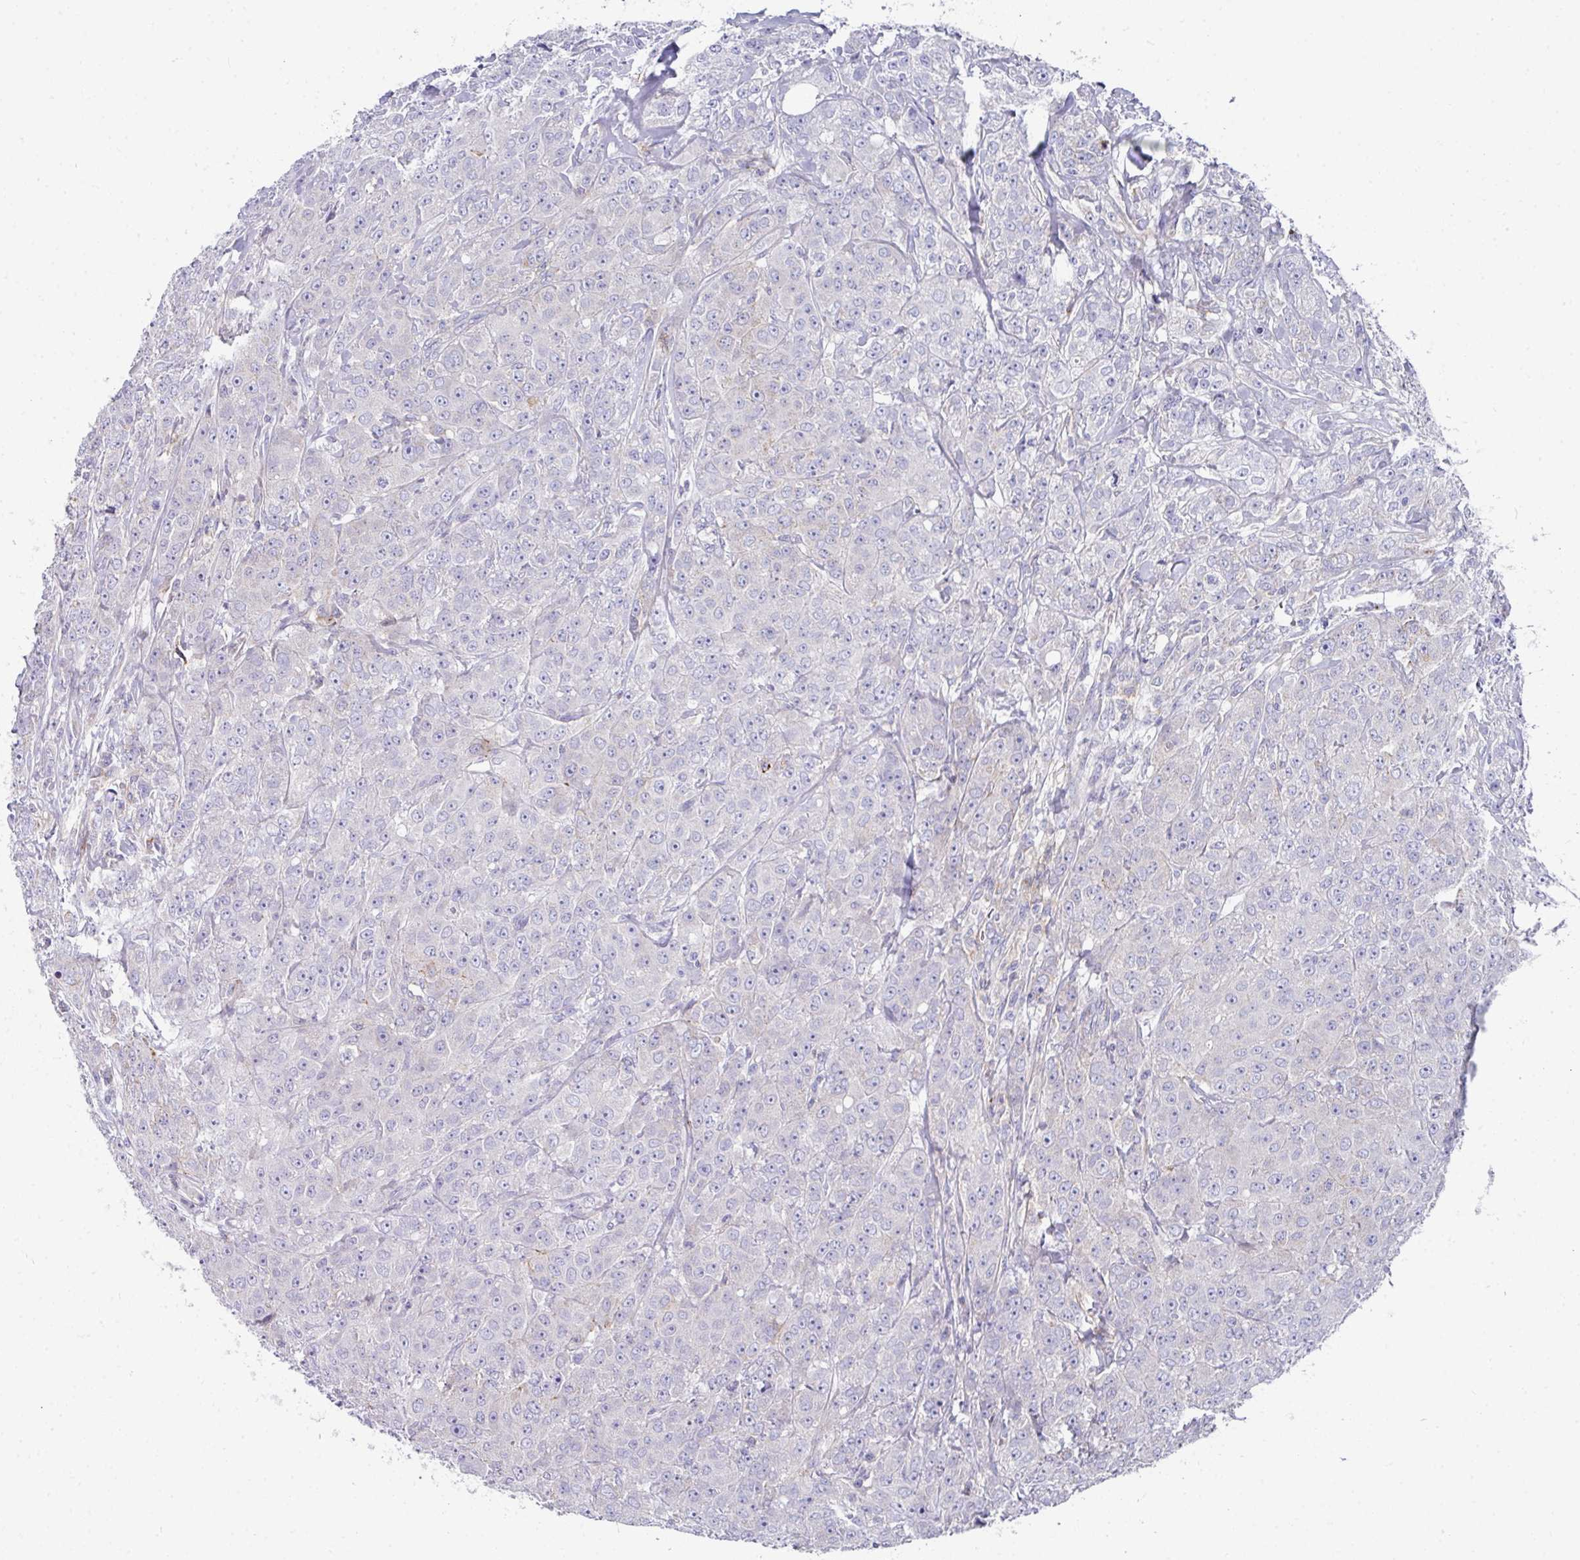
{"staining": {"intensity": "negative", "quantity": "none", "location": "none"}, "tissue": "breast cancer", "cell_type": "Tumor cells", "image_type": "cancer", "snomed": [{"axis": "morphology", "description": "Duct carcinoma"}, {"axis": "topography", "description": "Breast"}], "caption": "This is an IHC image of breast cancer. There is no expression in tumor cells.", "gene": "CLDN1", "patient": {"sex": "female", "age": 43}}